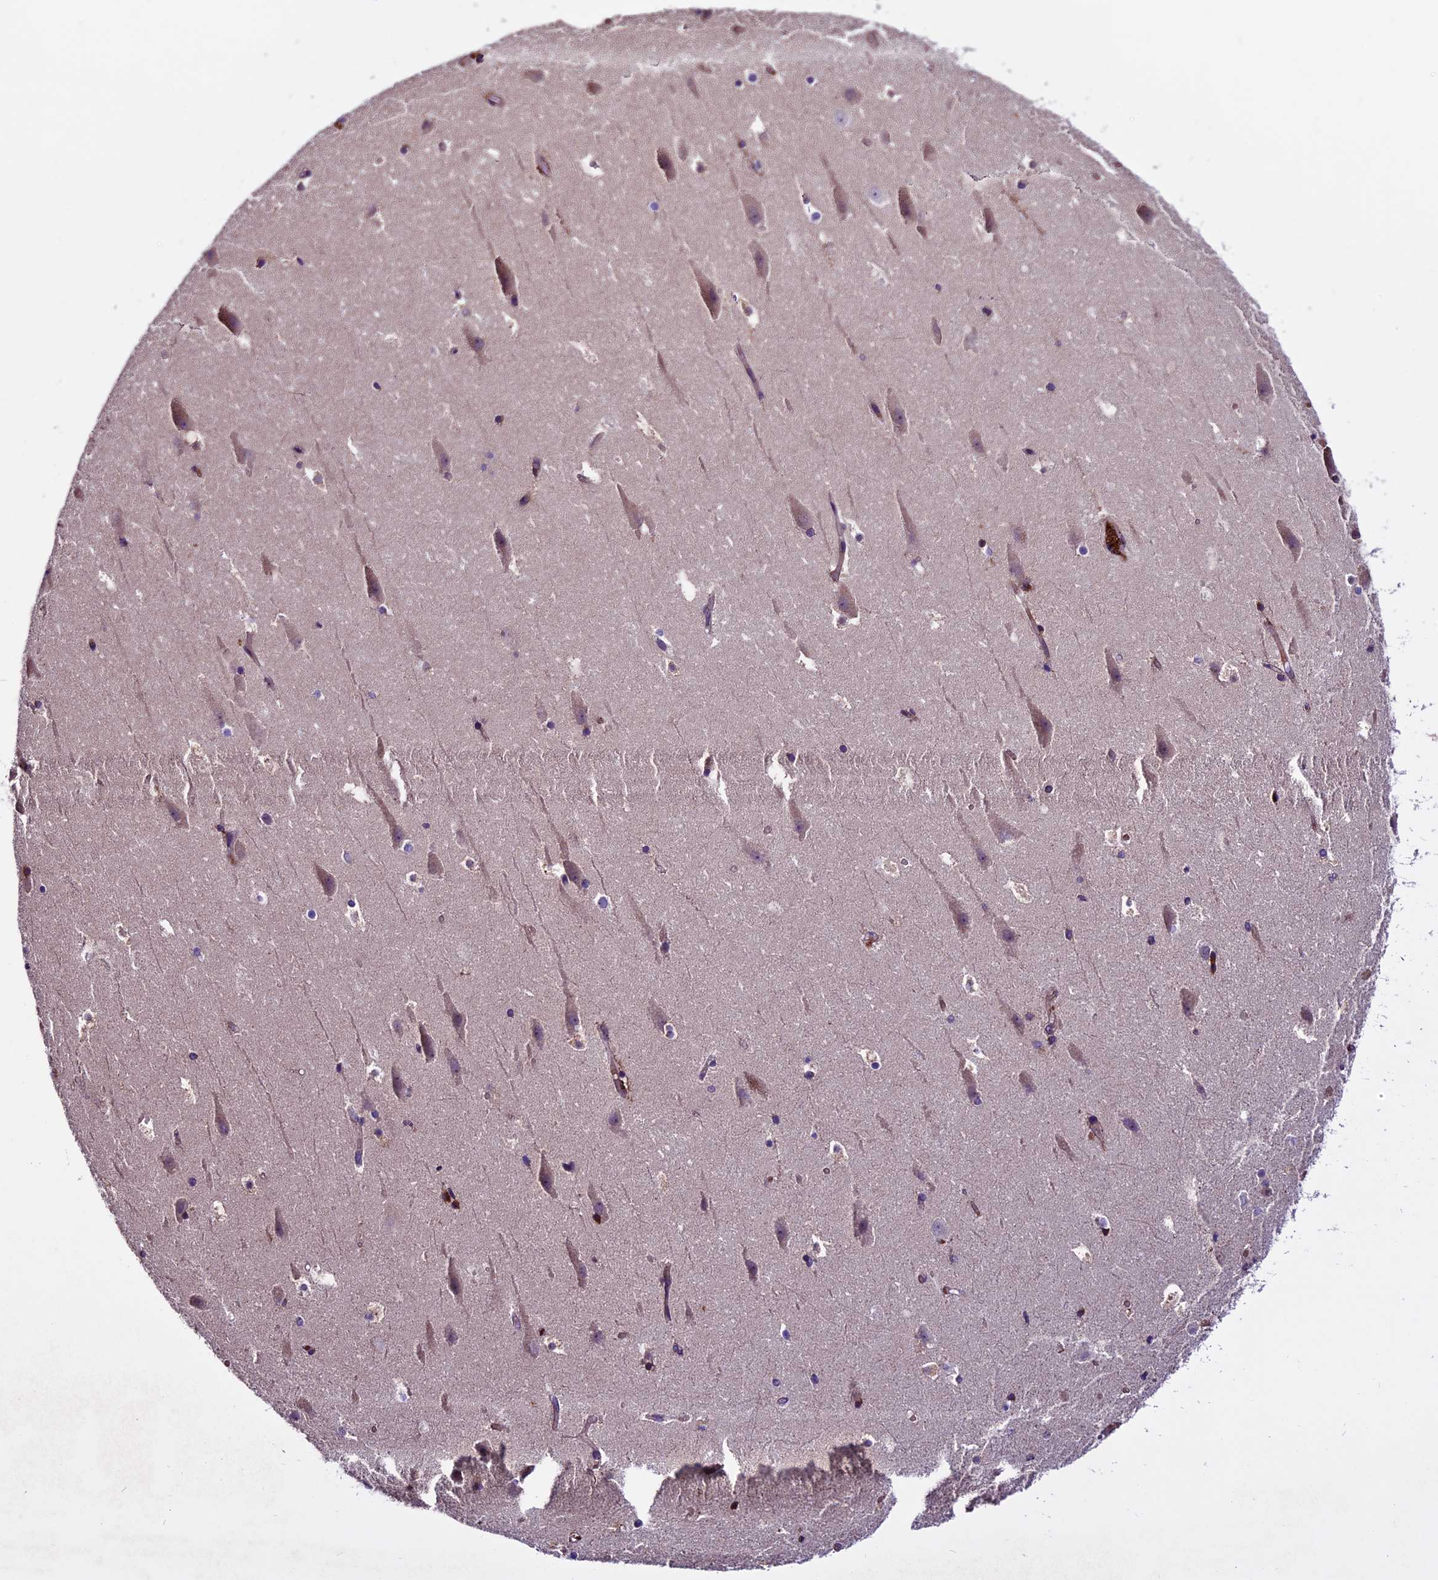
{"staining": {"intensity": "moderate", "quantity": "<25%", "location": "cytoplasmic/membranous"}, "tissue": "hippocampus", "cell_type": "Glial cells", "image_type": "normal", "snomed": [{"axis": "morphology", "description": "Normal tissue, NOS"}, {"axis": "topography", "description": "Hippocampus"}], "caption": "DAB immunohistochemical staining of unremarkable human hippocampus exhibits moderate cytoplasmic/membranous protein expression in about <25% of glial cells.", "gene": "RINL", "patient": {"sex": "female", "age": 52}}